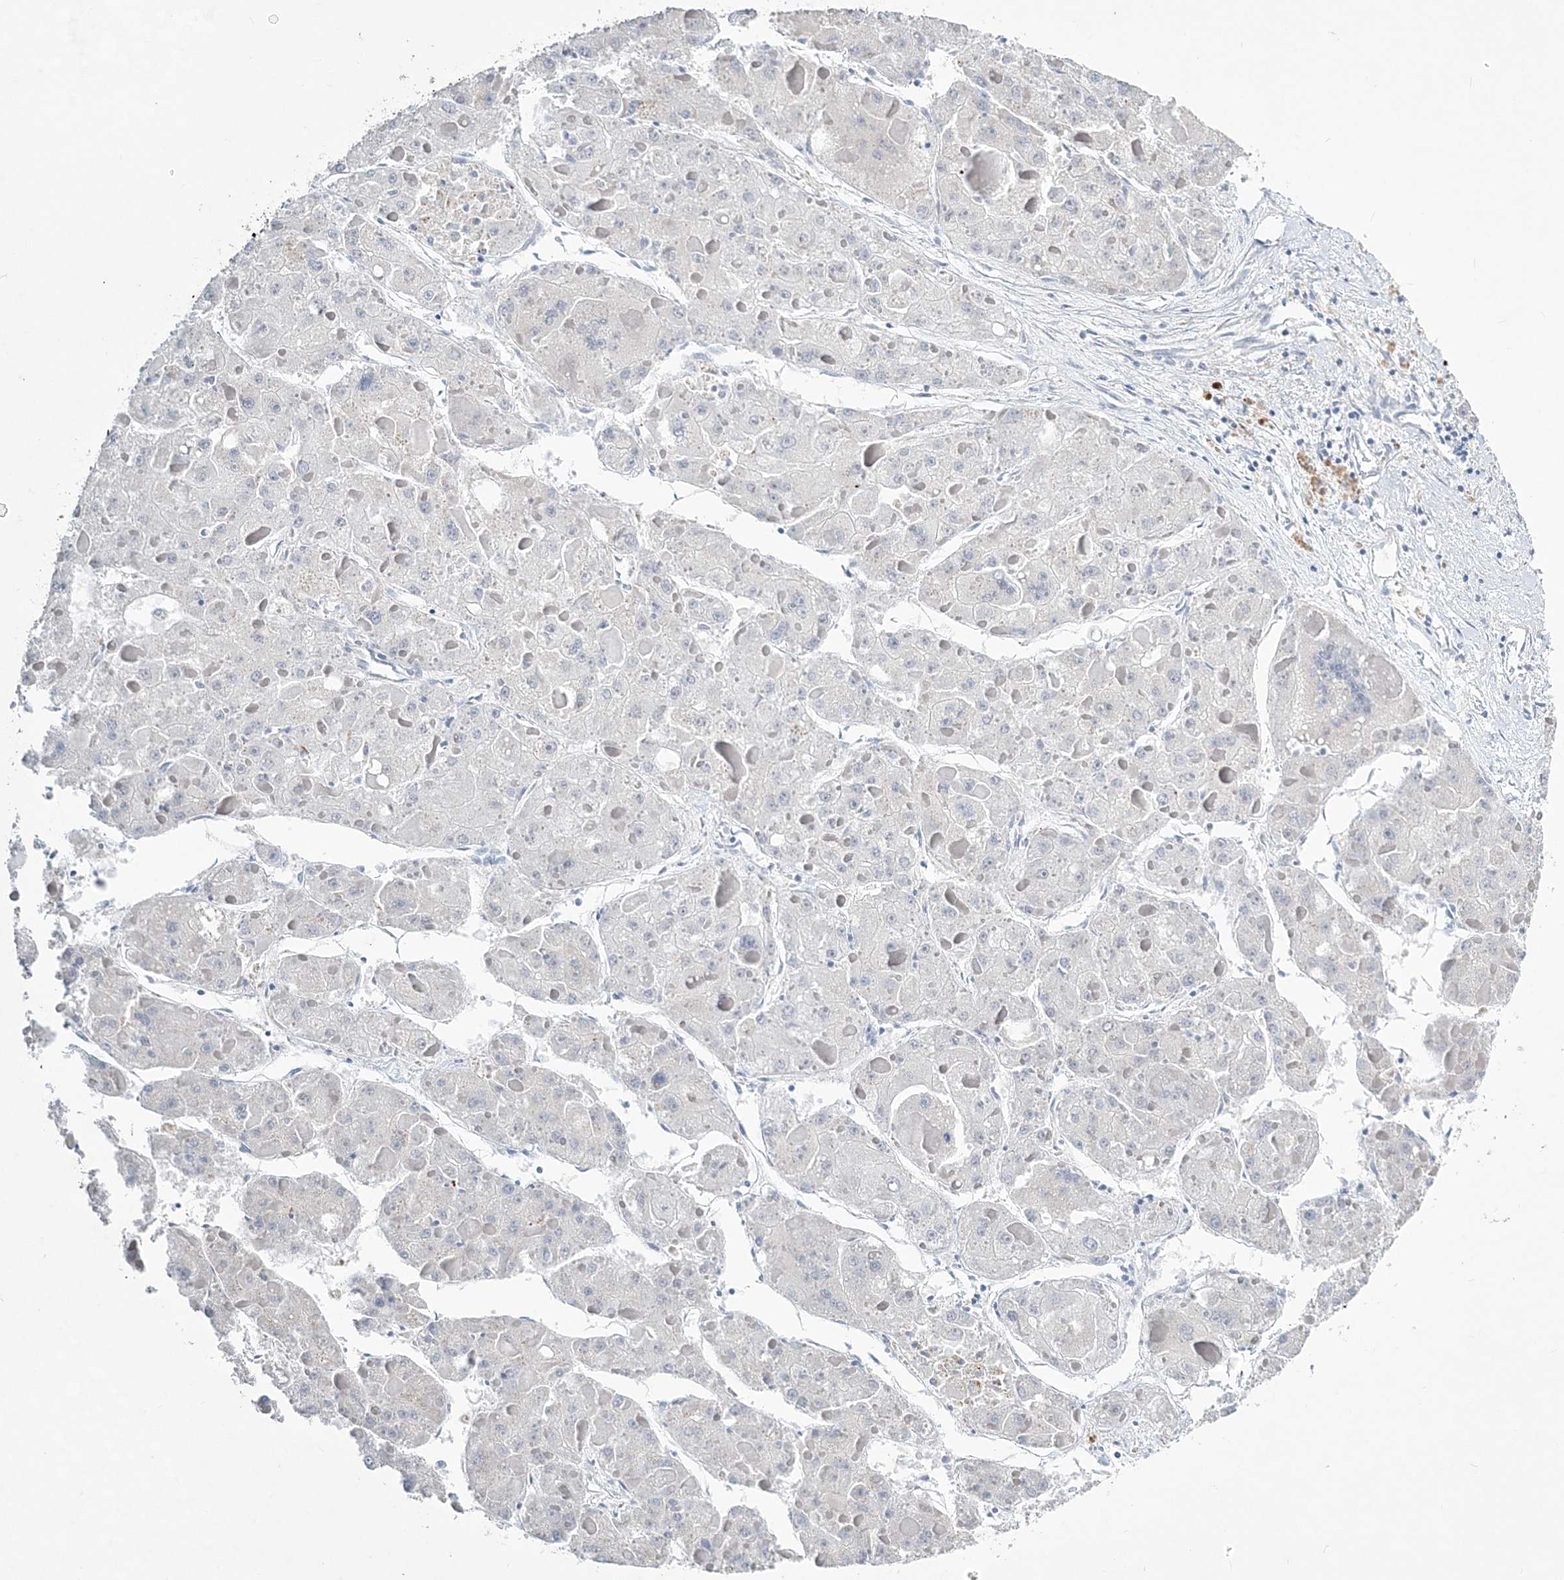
{"staining": {"intensity": "negative", "quantity": "none", "location": "none"}, "tissue": "liver cancer", "cell_type": "Tumor cells", "image_type": "cancer", "snomed": [{"axis": "morphology", "description": "Carcinoma, Hepatocellular, NOS"}, {"axis": "topography", "description": "Liver"}], "caption": "This is a histopathology image of immunohistochemistry staining of liver cancer, which shows no staining in tumor cells. The staining is performed using DAB brown chromogen with nuclei counter-stained in using hematoxylin.", "gene": "ZBTB7A", "patient": {"sex": "female", "age": 73}}